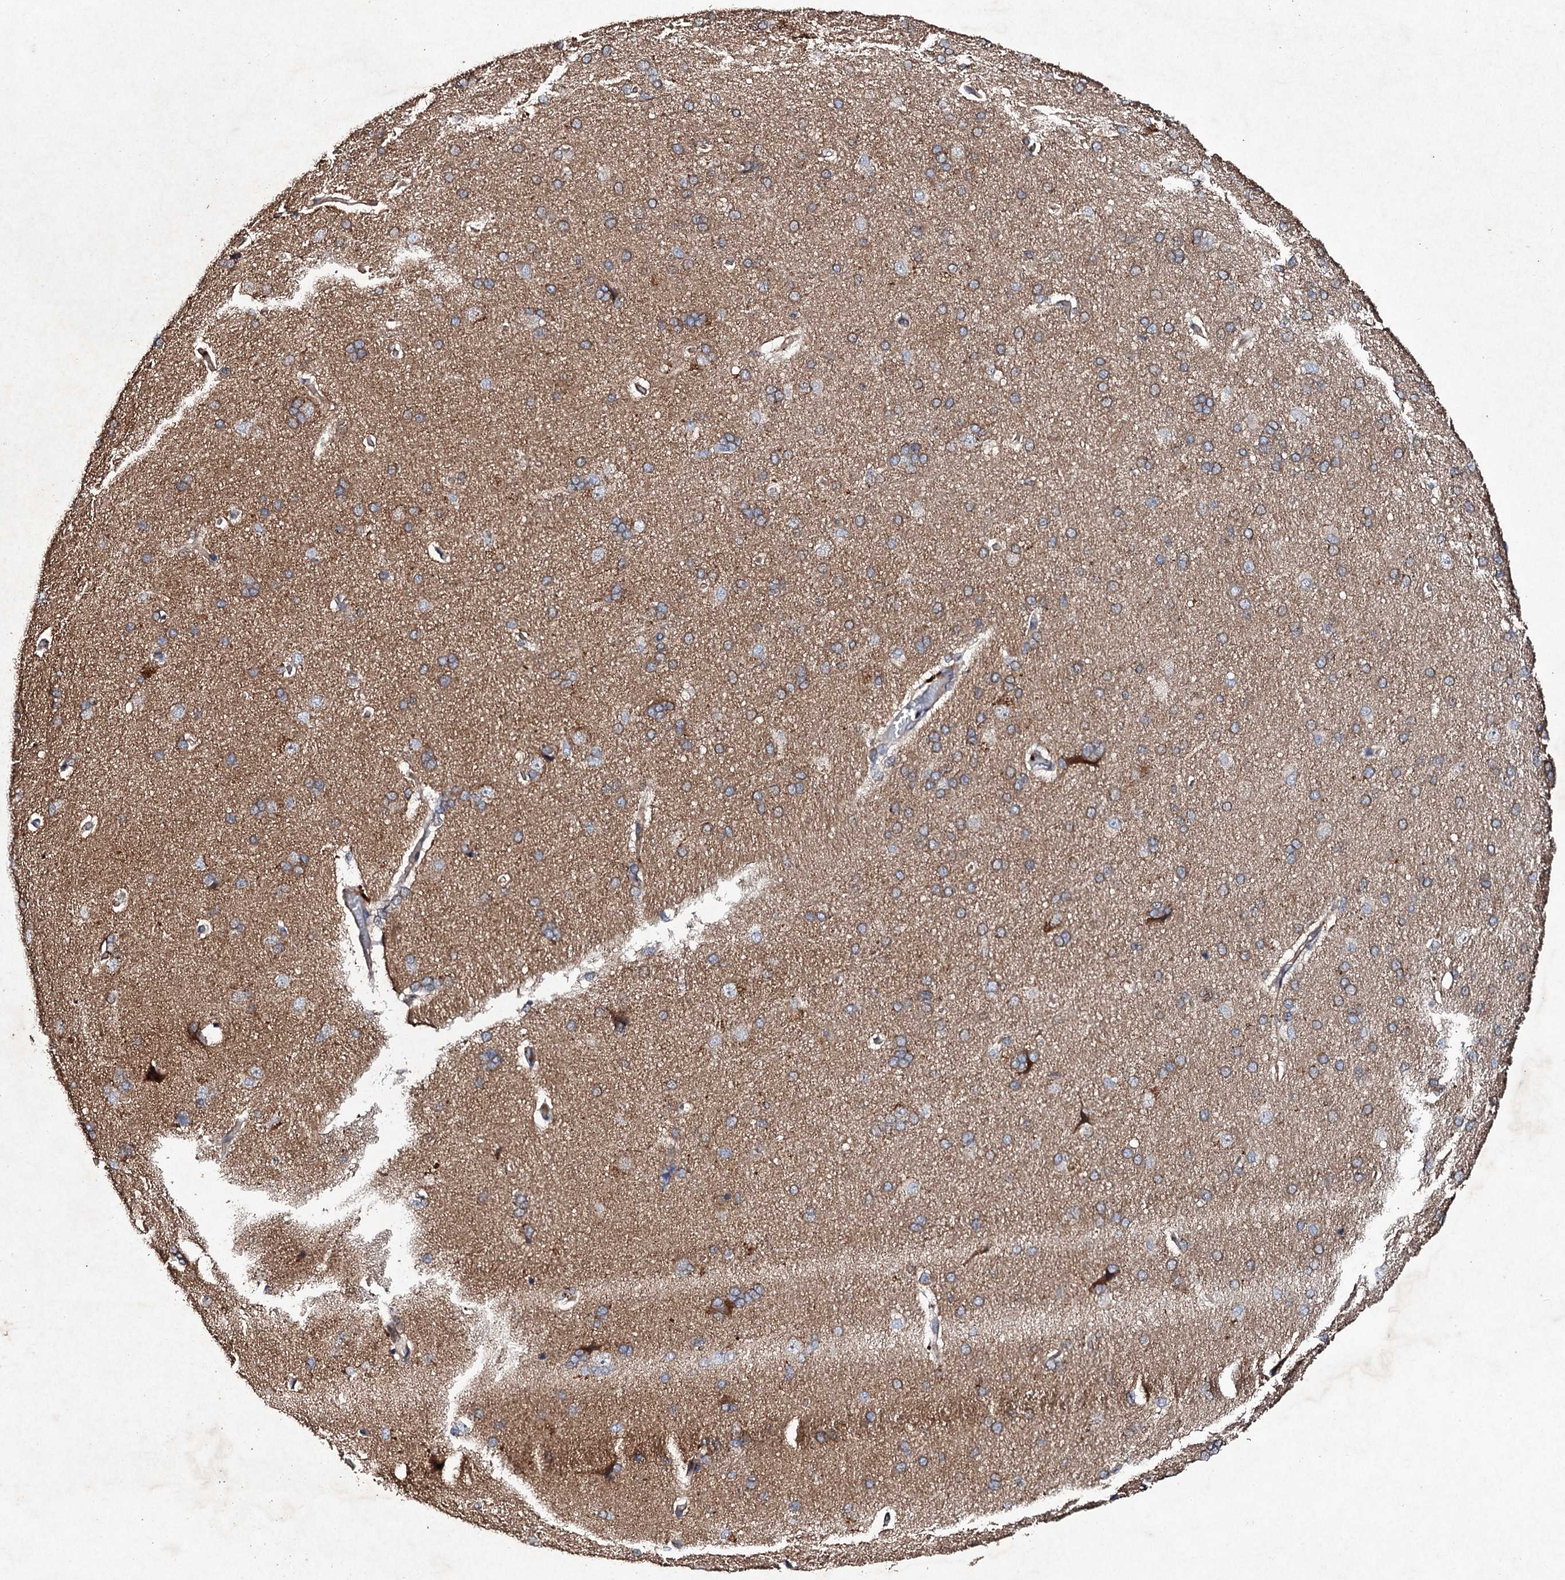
{"staining": {"intensity": "negative", "quantity": "none", "location": "none"}, "tissue": "cerebral cortex", "cell_type": "Endothelial cells", "image_type": "normal", "snomed": [{"axis": "morphology", "description": "Normal tissue, NOS"}, {"axis": "topography", "description": "Cerebral cortex"}], "caption": "Cerebral cortex stained for a protein using IHC reveals no positivity endothelial cells.", "gene": "MOCOS", "patient": {"sex": "male", "age": 62}}